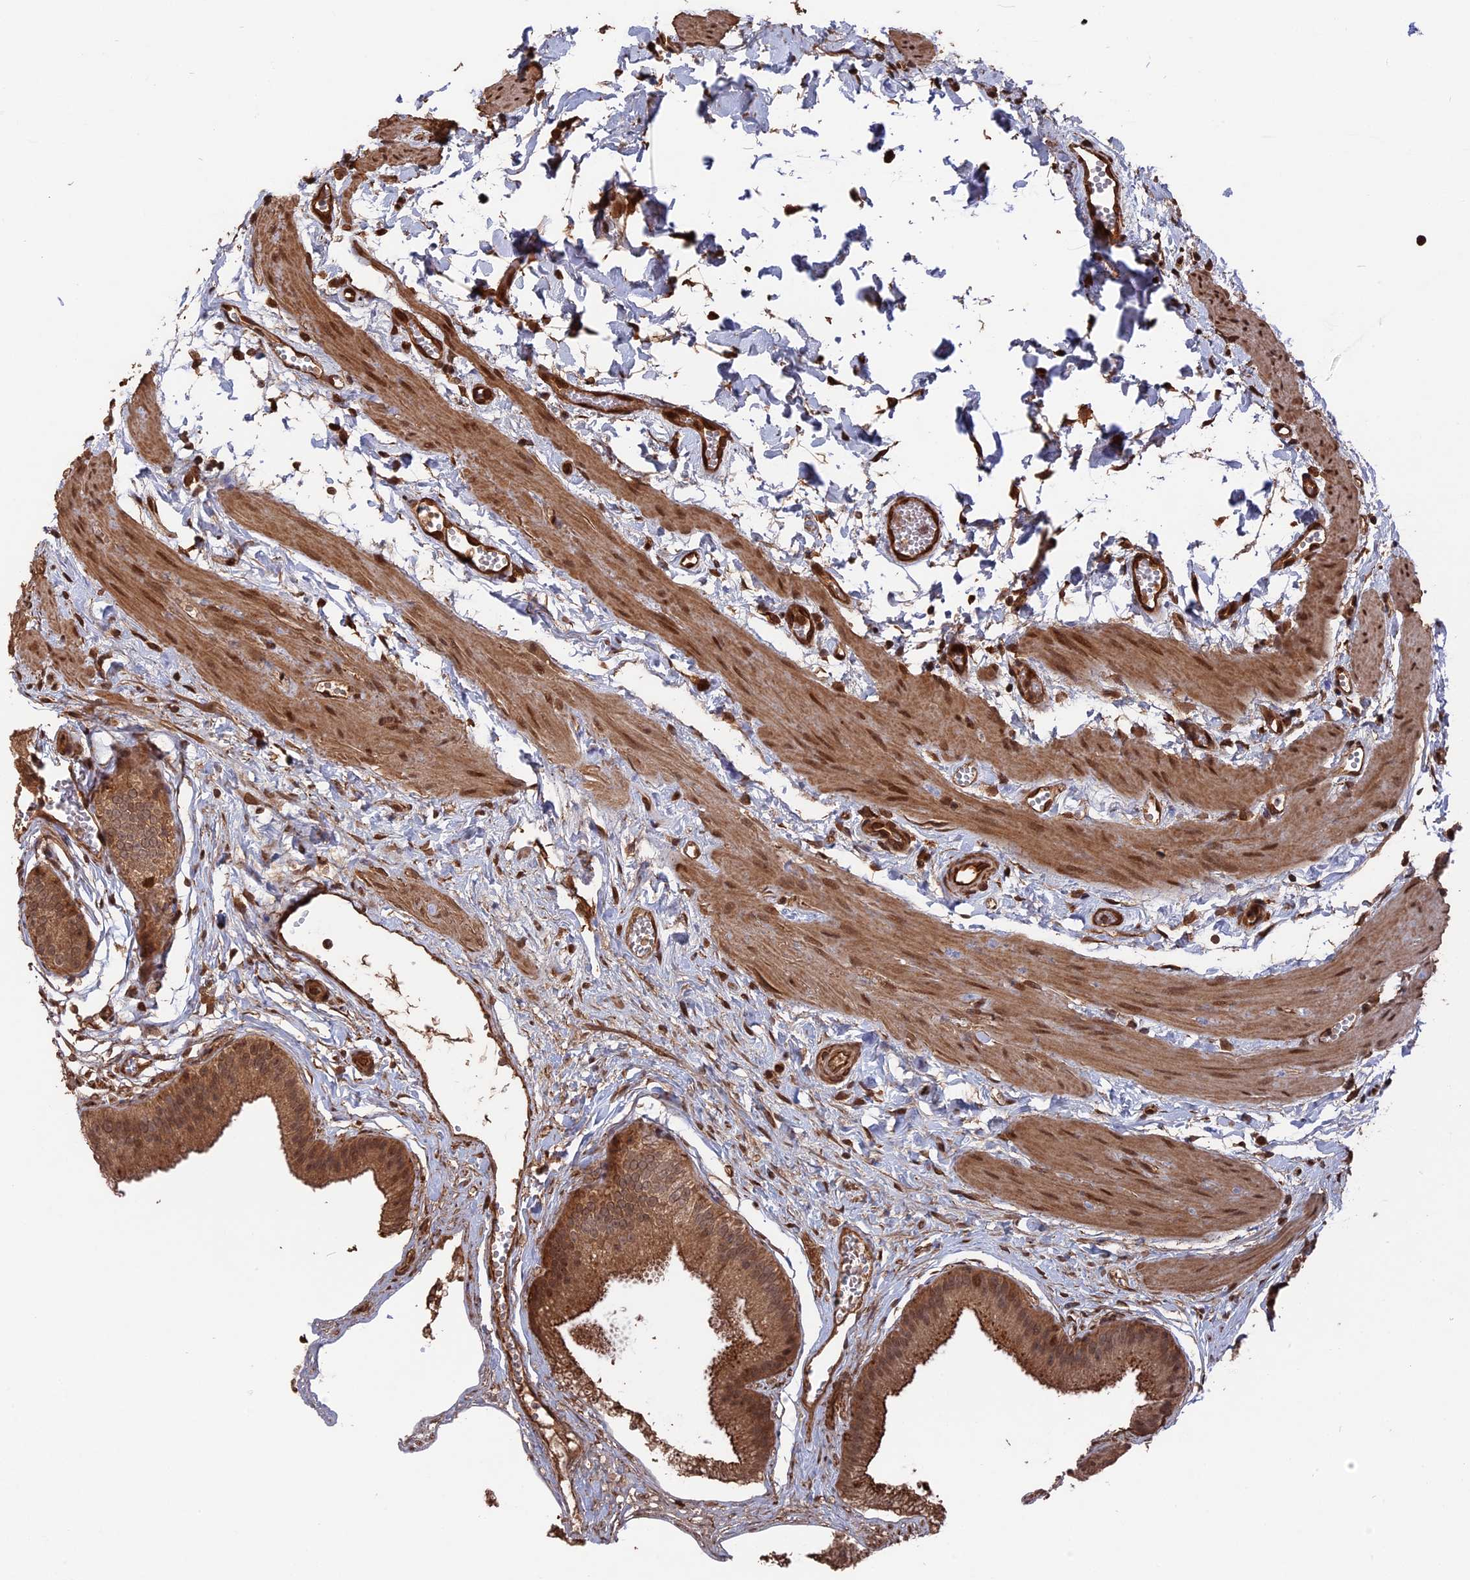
{"staining": {"intensity": "moderate", "quantity": ">75%", "location": "cytoplasmic/membranous,nuclear"}, "tissue": "gallbladder", "cell_type": "Glandular cells", "image_type": "normal", "snomed": [{"axis": "morphology", "description": "Normal tissue, NOS"}, {"axis": "topography", "description": "Gallbladder"}], "caption": "About >75% of glandular cells in unremarkable human gallbladder exhibit moderate cytoplasmic/membranous,nuclear protein positivity as visualized by brown immunohistochemical staining.", "gene": "TELO2", "patient": {"sex": "female", "age": 54}}